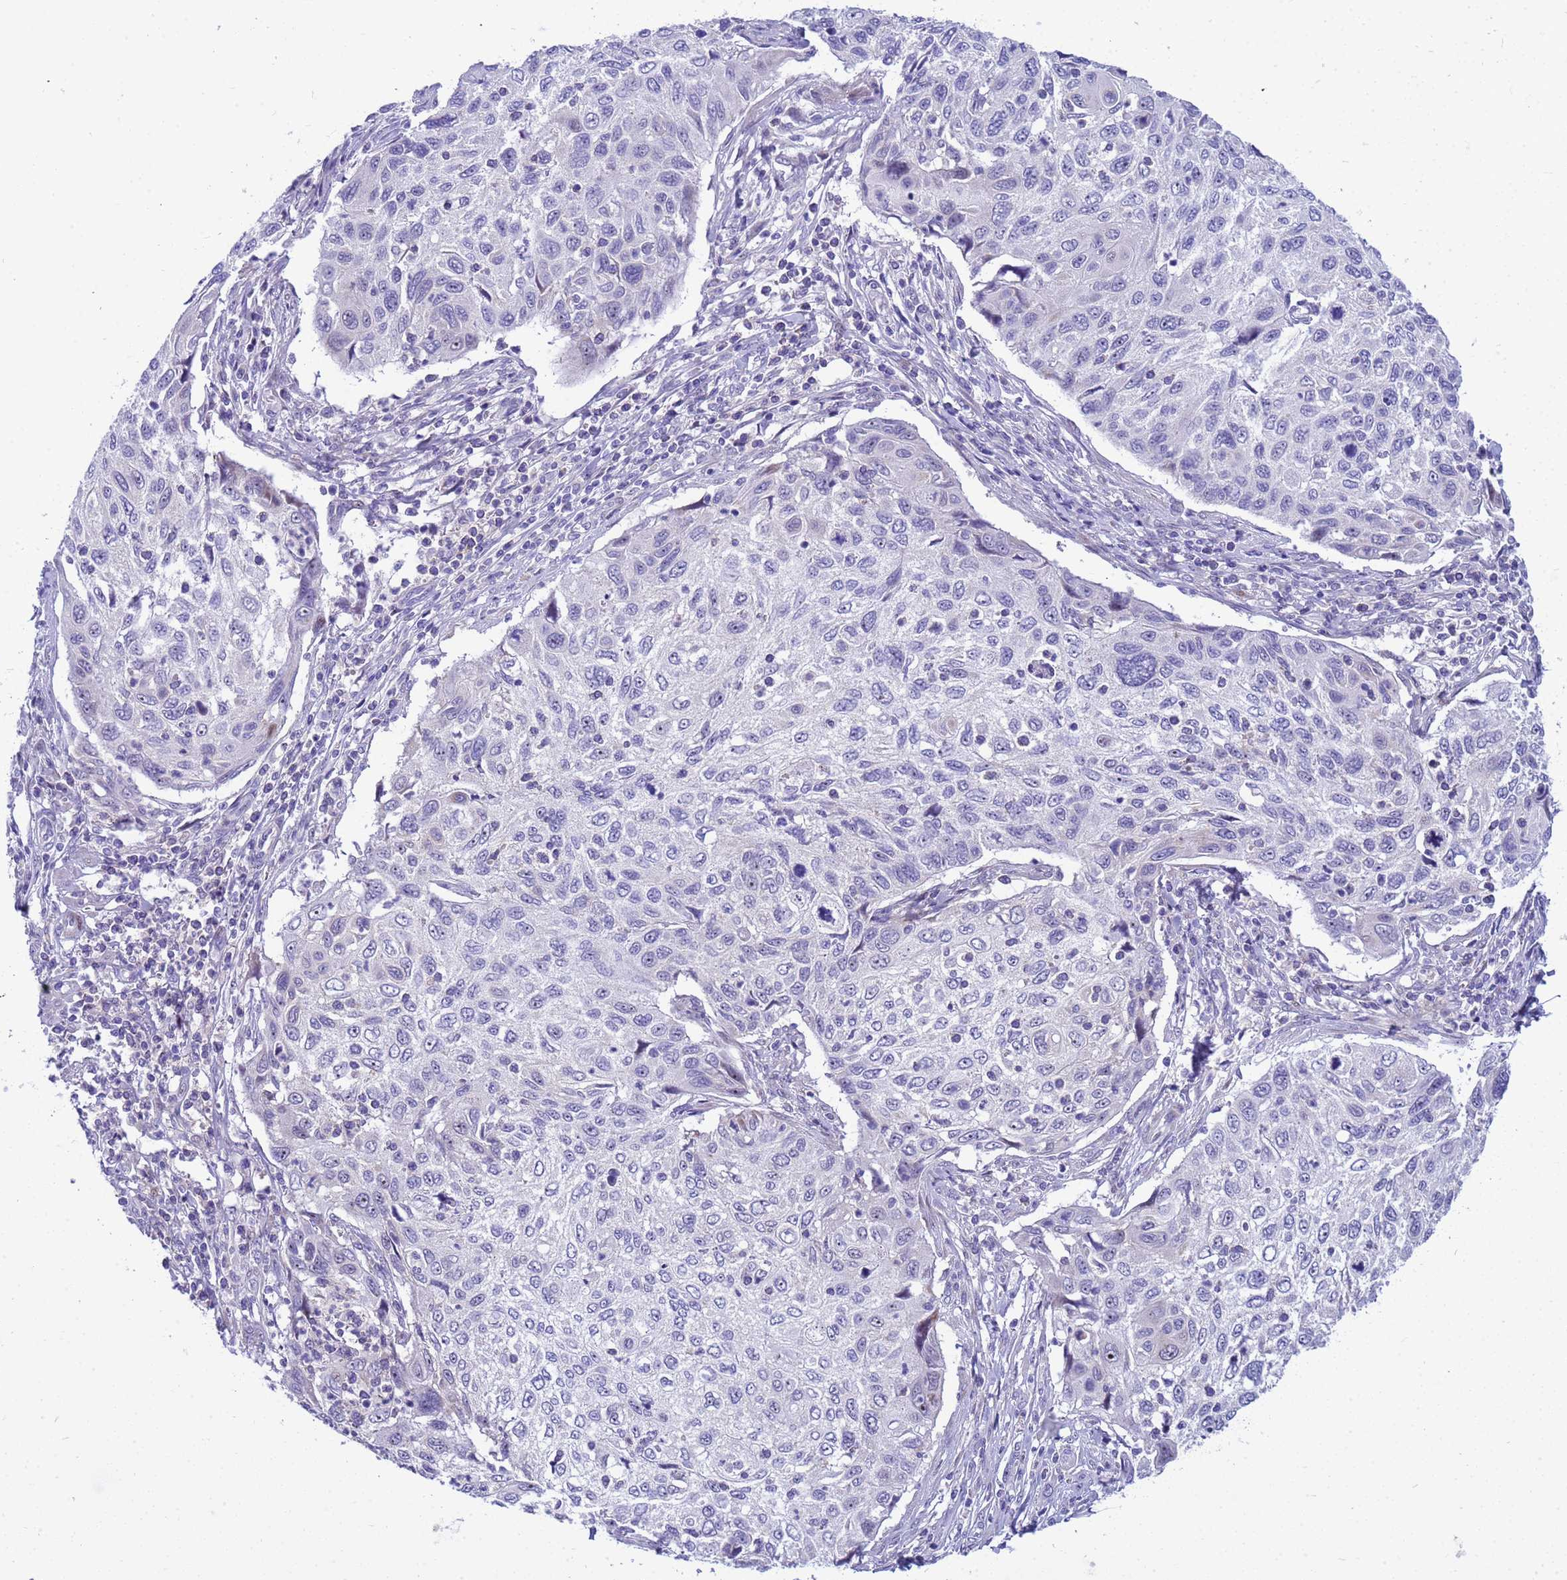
{"staining": {"intensity": "negative", "quantity": "none", "location": "none"}, "tissue": "cervical cancer", "cell_type": "Tumor cells", "image_type": "cancer", "snomed": [{"axis": "morphology", "description": "Squamous cell carcinoma, NOS"}, {"axis": "topography", "description": "Cervix"}], "caption": "Tumor cells are negative for protein expression in human squamous cell carcinoma (cervical).", "gene": "LRATD1", "patient": {"sex": "female", "age": 70}}